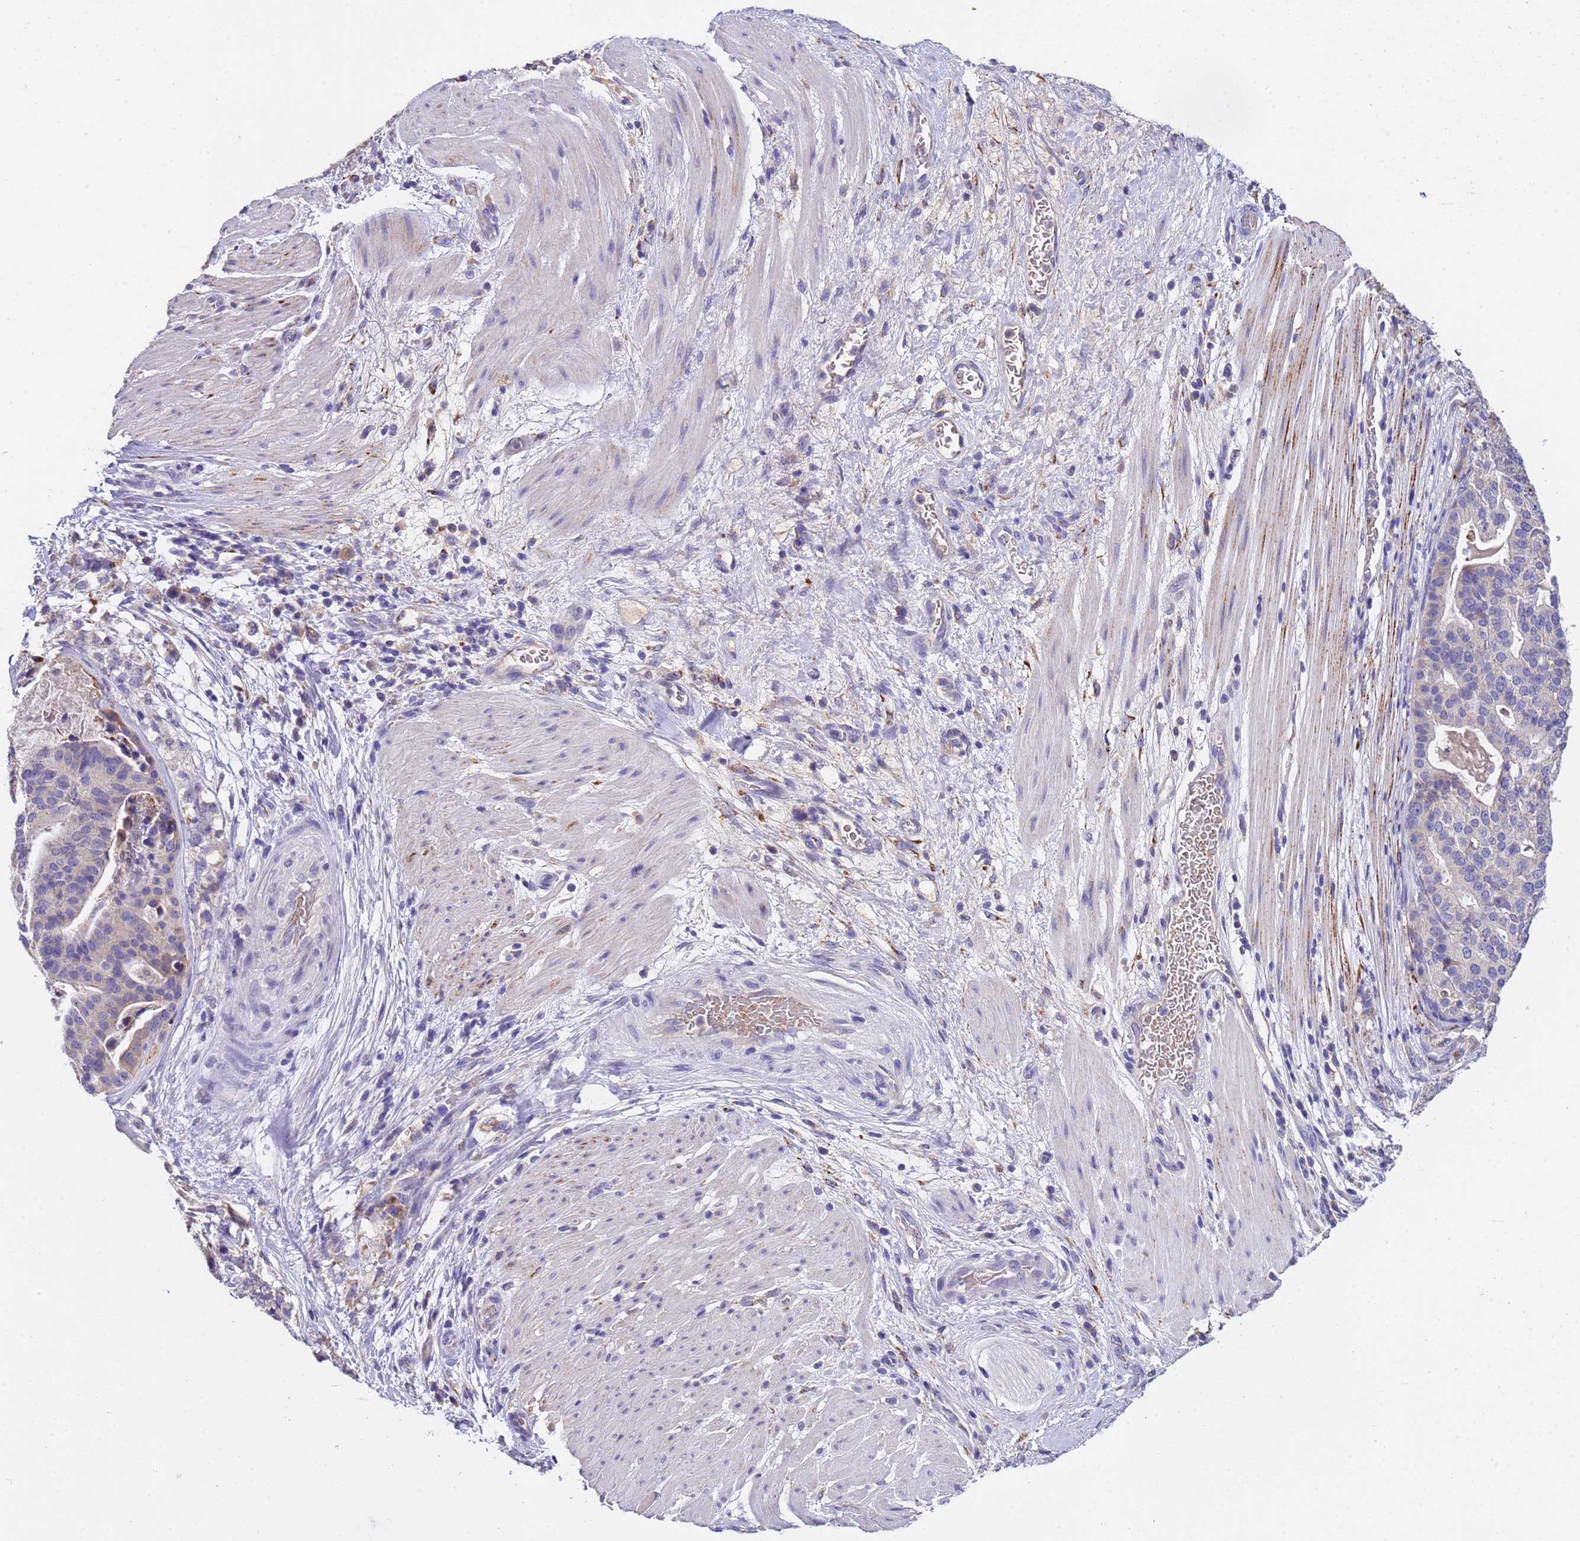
{"staining": {"intensity": "negative", "quantity": "none", "location": "none"}, "tissue": "stomach cancer", "cell_type": "Tumor cells", "image_type": "cancer", "snomed": [{"axis": "morphology", "description": "Adenocarcinoma, NOS"}, {"axis": "topography", "description": "Stomach"}], "caption": "Immunohistochemical staining of human adenocarcinoma (stomach) reveals no significant expression in tumor cells.", "gene": "SLC24A3", "patient": {"sex": "male", "age": 48}}